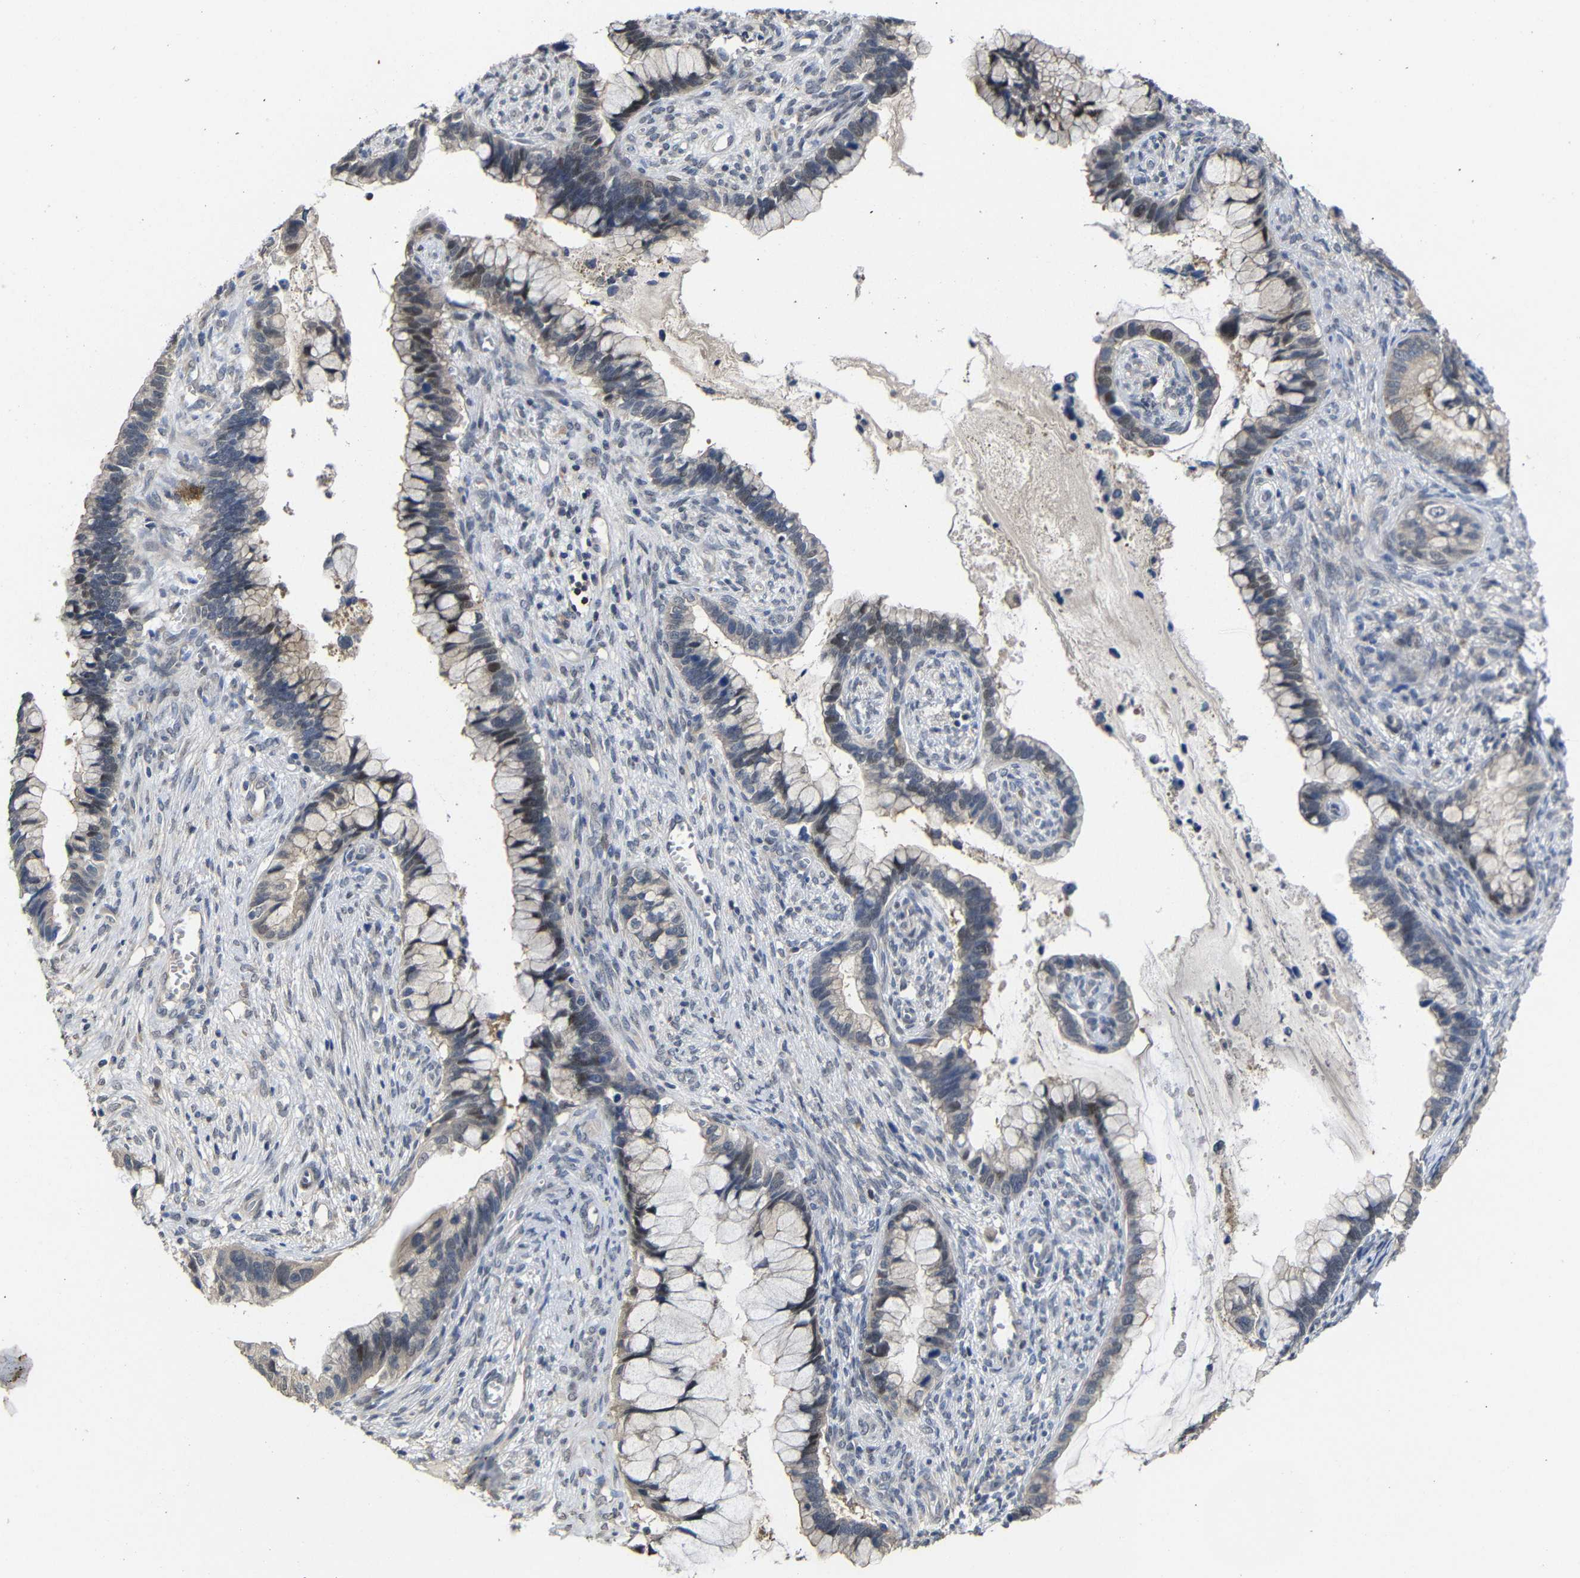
{"staining": {"intensity": "weak", "quantity": "<25%", "location": "cytoplasmic/membranous"}, "tissue": "cervical cancer", "cell_type": "Tumor cells", "image_type": "cancer", "snomed": [{"axis": "morphology", "description": "Adenocarcinoma, NOS"}, {"axis": "topography", "description": "Cervix"}], "caption": "There is no significant expression in tumor cells of adenocarcinoma (cervical).", "gene": "ATG12", "patient": {"sex": "female", "age": 44}}